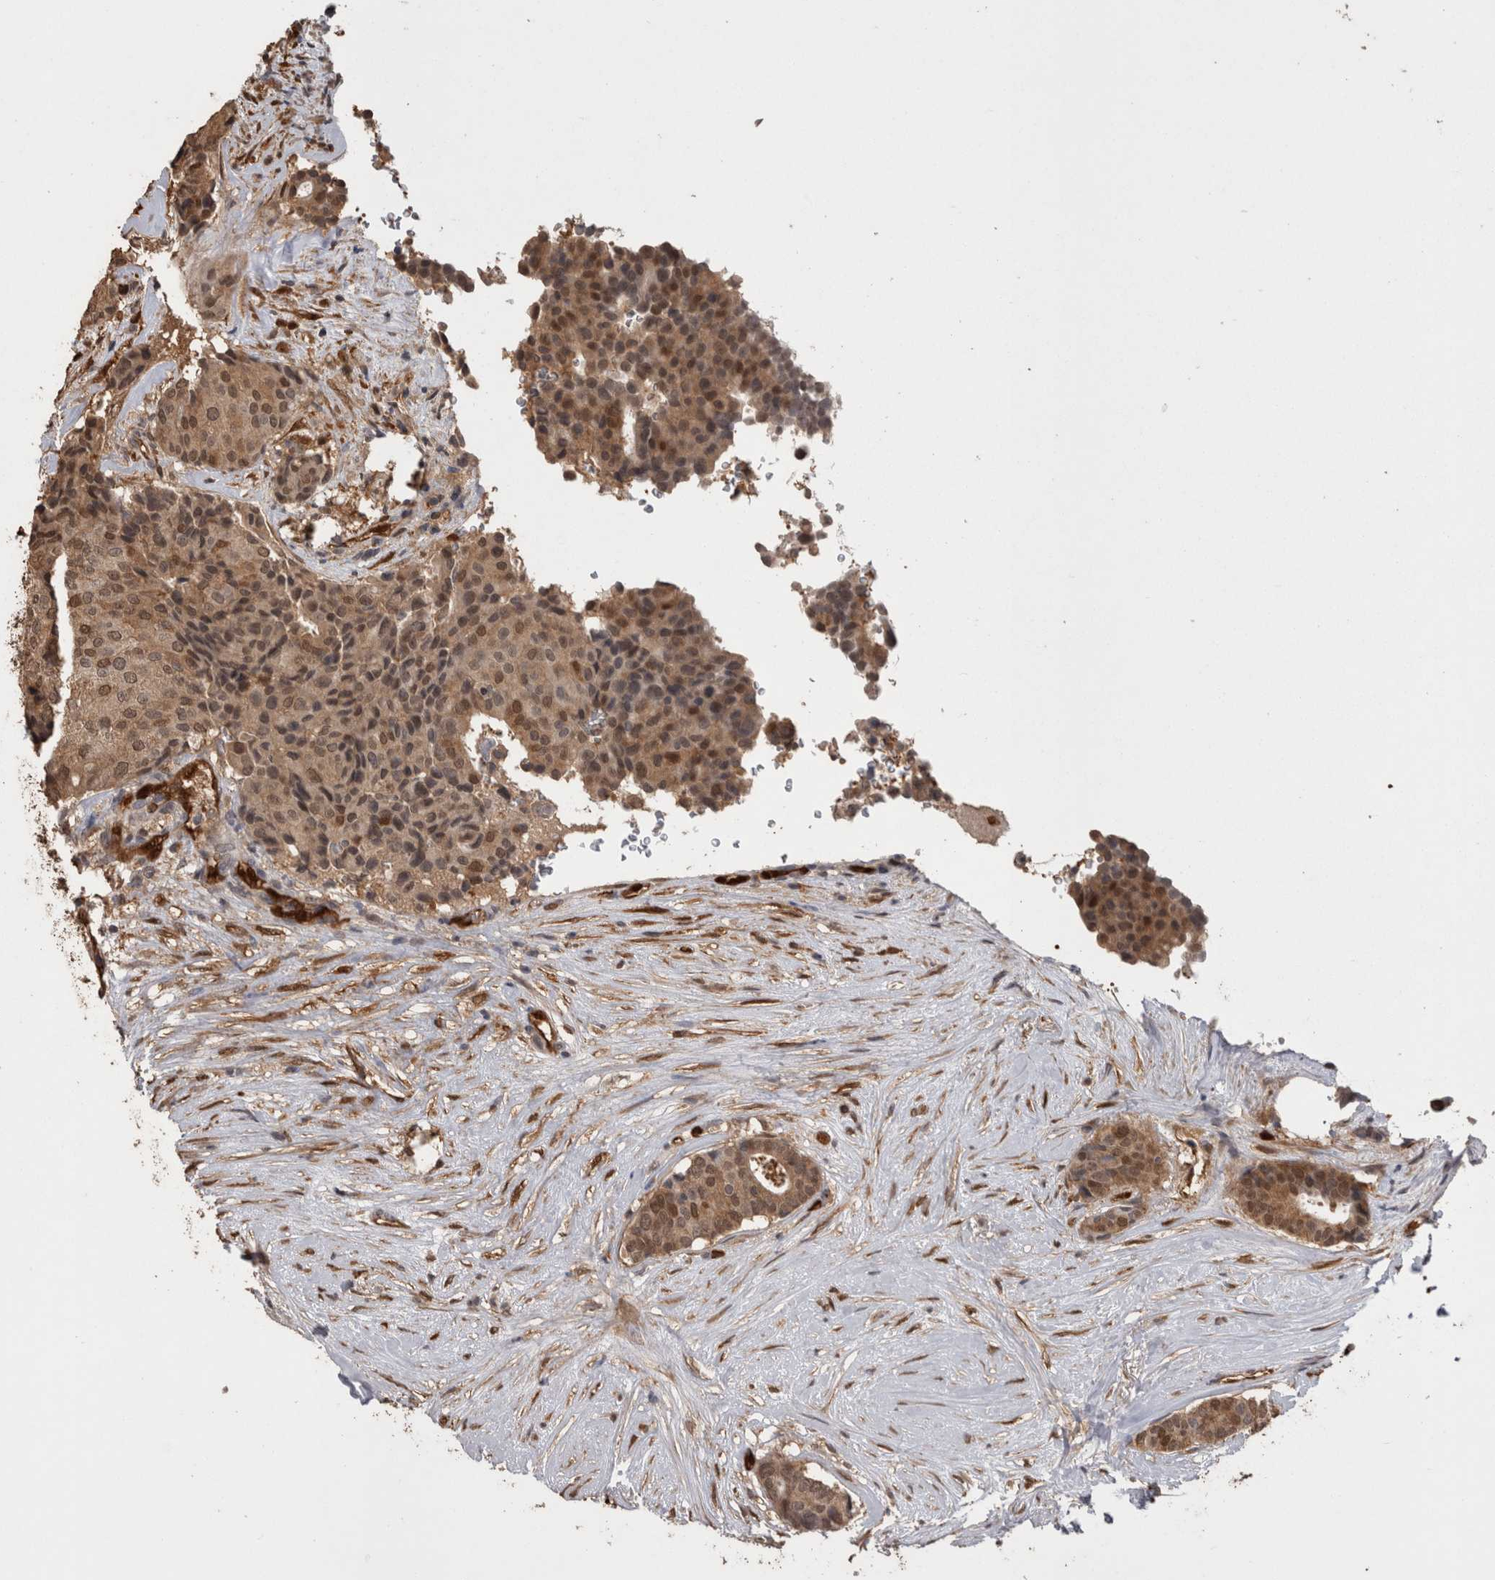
{"staining": {"intensity": "weak", "quantity": ">75%", "location": "cytoplasmic/membranous,nuclear"}, "tissue": "breast cancer", "cell_type": "Tumor cells", "image_type": "cancer", "snomed": [{"axis": "morphology", "description": "Duct carcinoma"}, {"axis": "topography", "description": "Breast"}], "caption": "High-magnification brightfield microscopy of breast infiltrating ductal carcinoma stained with DAB (brown) and counterstained with hematoxylin (blue). tumor cells exhibit weak cytoplasmic/membranous and nuclear staining is present in about>75% of cells.", "gene": "LXN", "patient": {"sex": "female", "age": 75}}